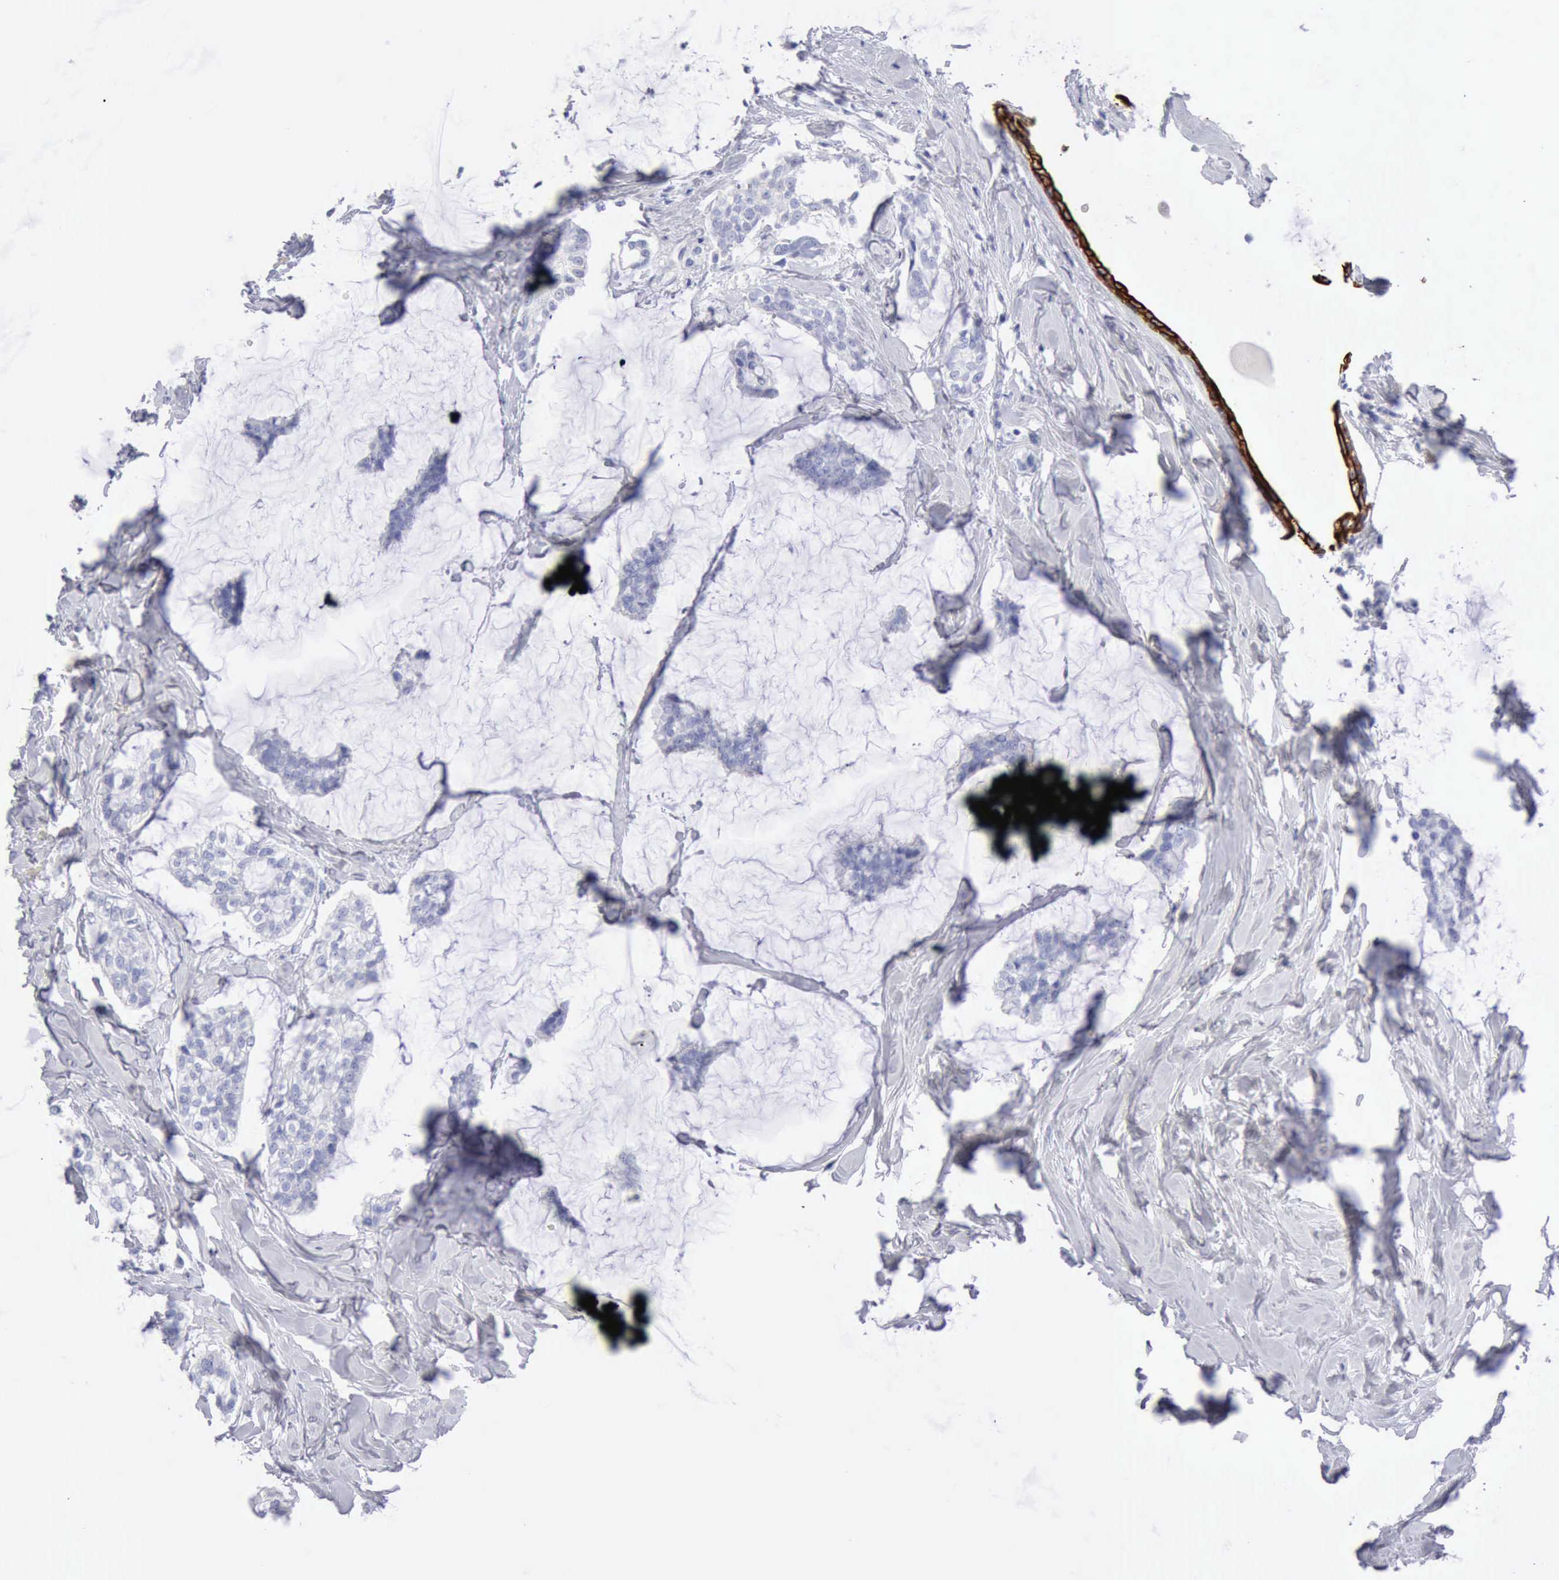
{"staining": {"intensity": "negative", "quantity": "none", "location": "none"}, "tissue": "breast cancer", "cell_type": "Tumor cells", "image_type": "cancer", "snomed": [{"axis": "morphology", "description": "Duct carcinoma"}, {"axis": "topography", "description": "Breast"}], "caption": "There is no significant expression in tumor cells of intraductal carcinoma (breast). (Brightfield microscopy of DAB (3,3'-diaminobenzidine) IHC at high magnification).", "gene": "KRT5", "patient": {"sex": "female", "age": 93}}